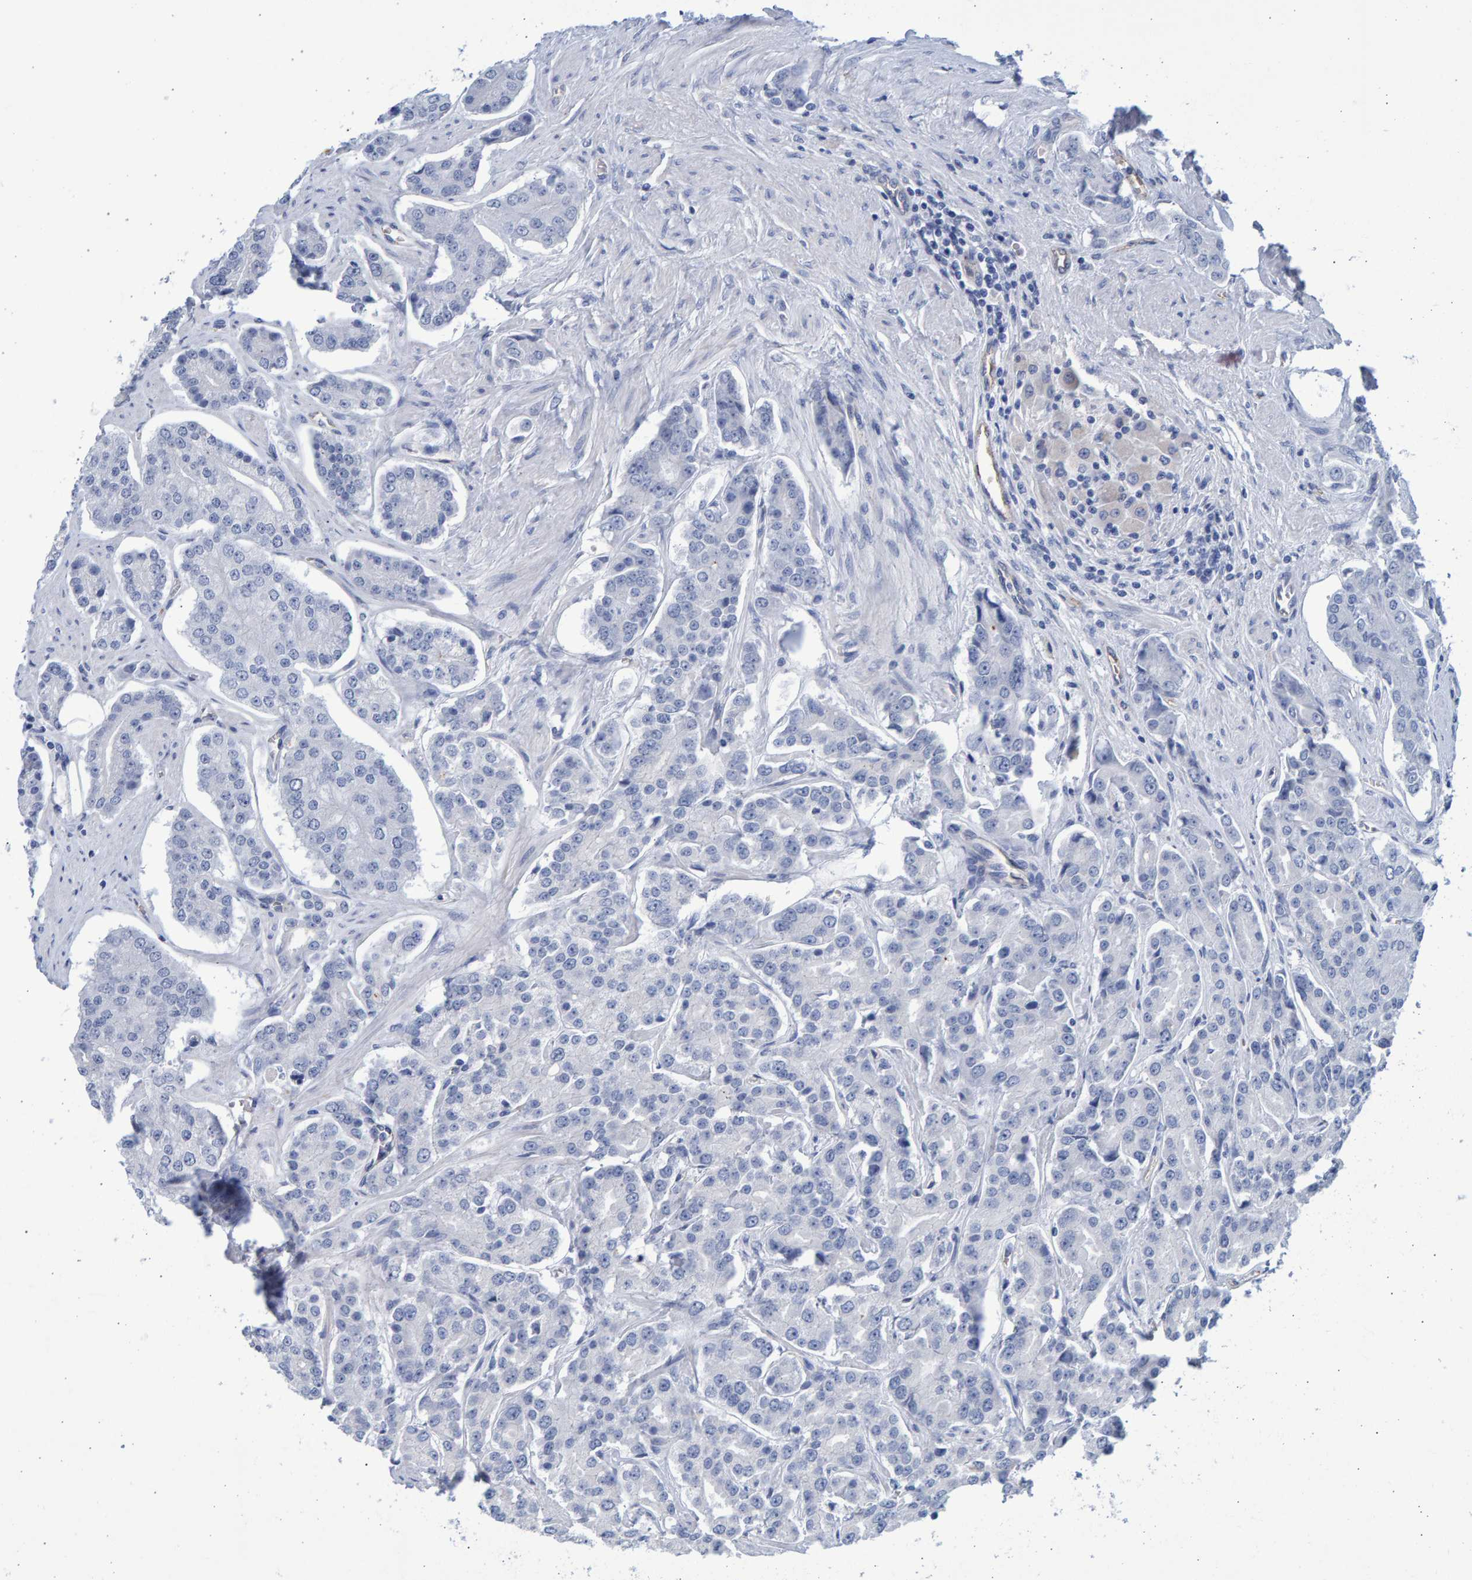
{"staining": {"intensity": "negative", "quantity": "none", "location": "none"}, "tissue": "prostate cancer", "cell_type": "Tumor cells", "image_type": "cancer", "snomed": [{"axis": "morphology", "description": "Adenocarcinoma, High grade"}, {"axis": "topography", "description": "Prostate"}], "caption": "Tumor cells show no significant staining in prostate cancer (high-grade adenocarcinoma). (DAB (3,3'-diaminobenzidine) immunohistochemistry visualized using brightfield microscopy, high magnification).", "gene": "SLC34A3", "patient": {"sex": "male", "age": 71}}